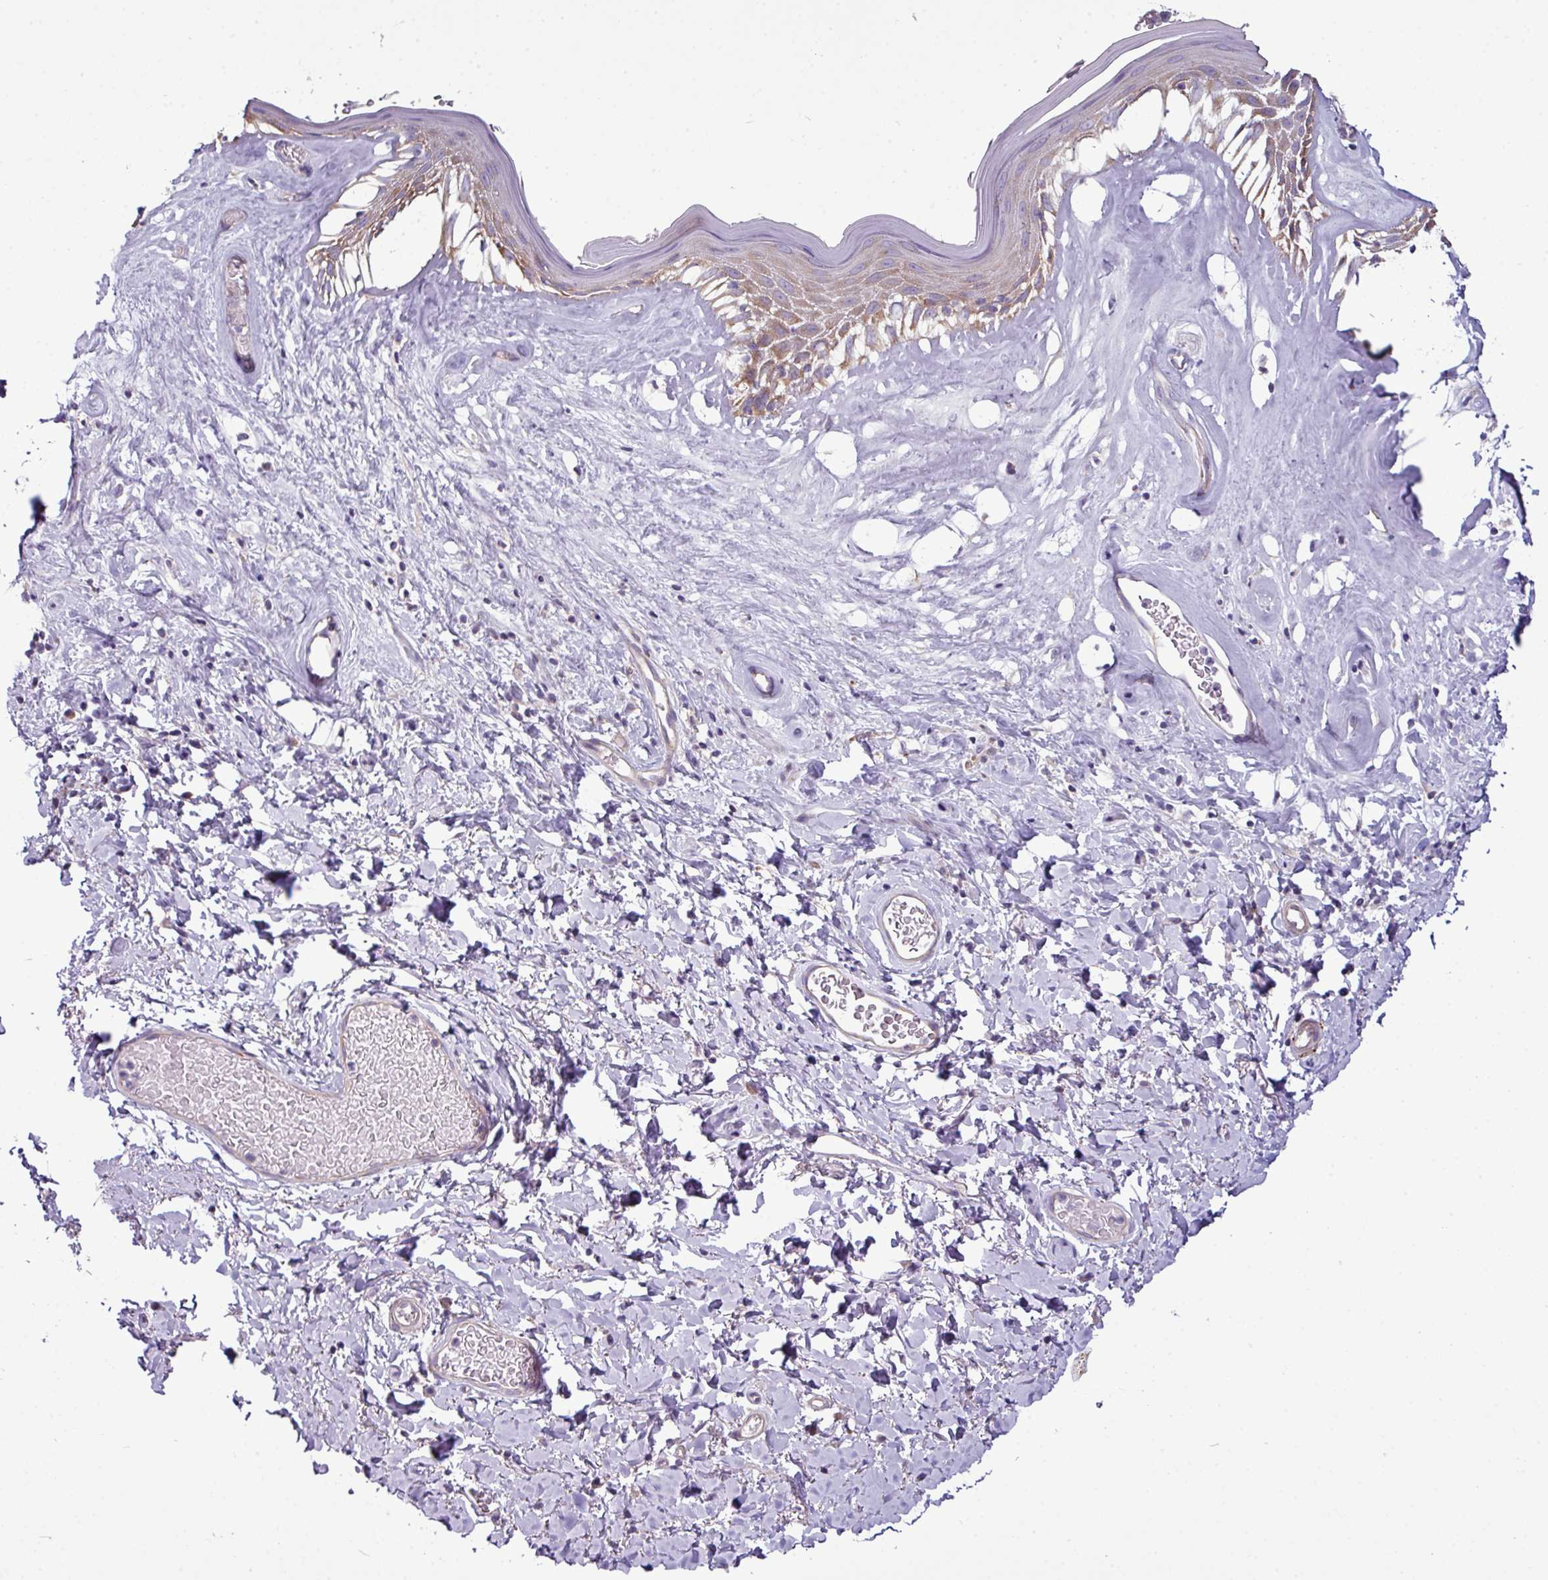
{"staining": {"intensity": "moderate", "quantity": "25%-75%", "location": "cytoplasmic/membranous"}, "tissue": "skin", "cell_type": "Epidermal cells", "image_type": "normal", "snomed": [{"axis": "morphology", "description": "Normal tissue, NOS"}, {"axis": "morphology", "description": "Inflammation, NOS"}, {"axis": "topography", "description": "Vulva"}], "caption": "Protein analysis of unremarkable skin shows moderate cytoplasmic/membranous positivity in about 25%-75% of epidermal cells.", "gene": "AGAP4", "patient": {"sex": "female", "age": 86}}